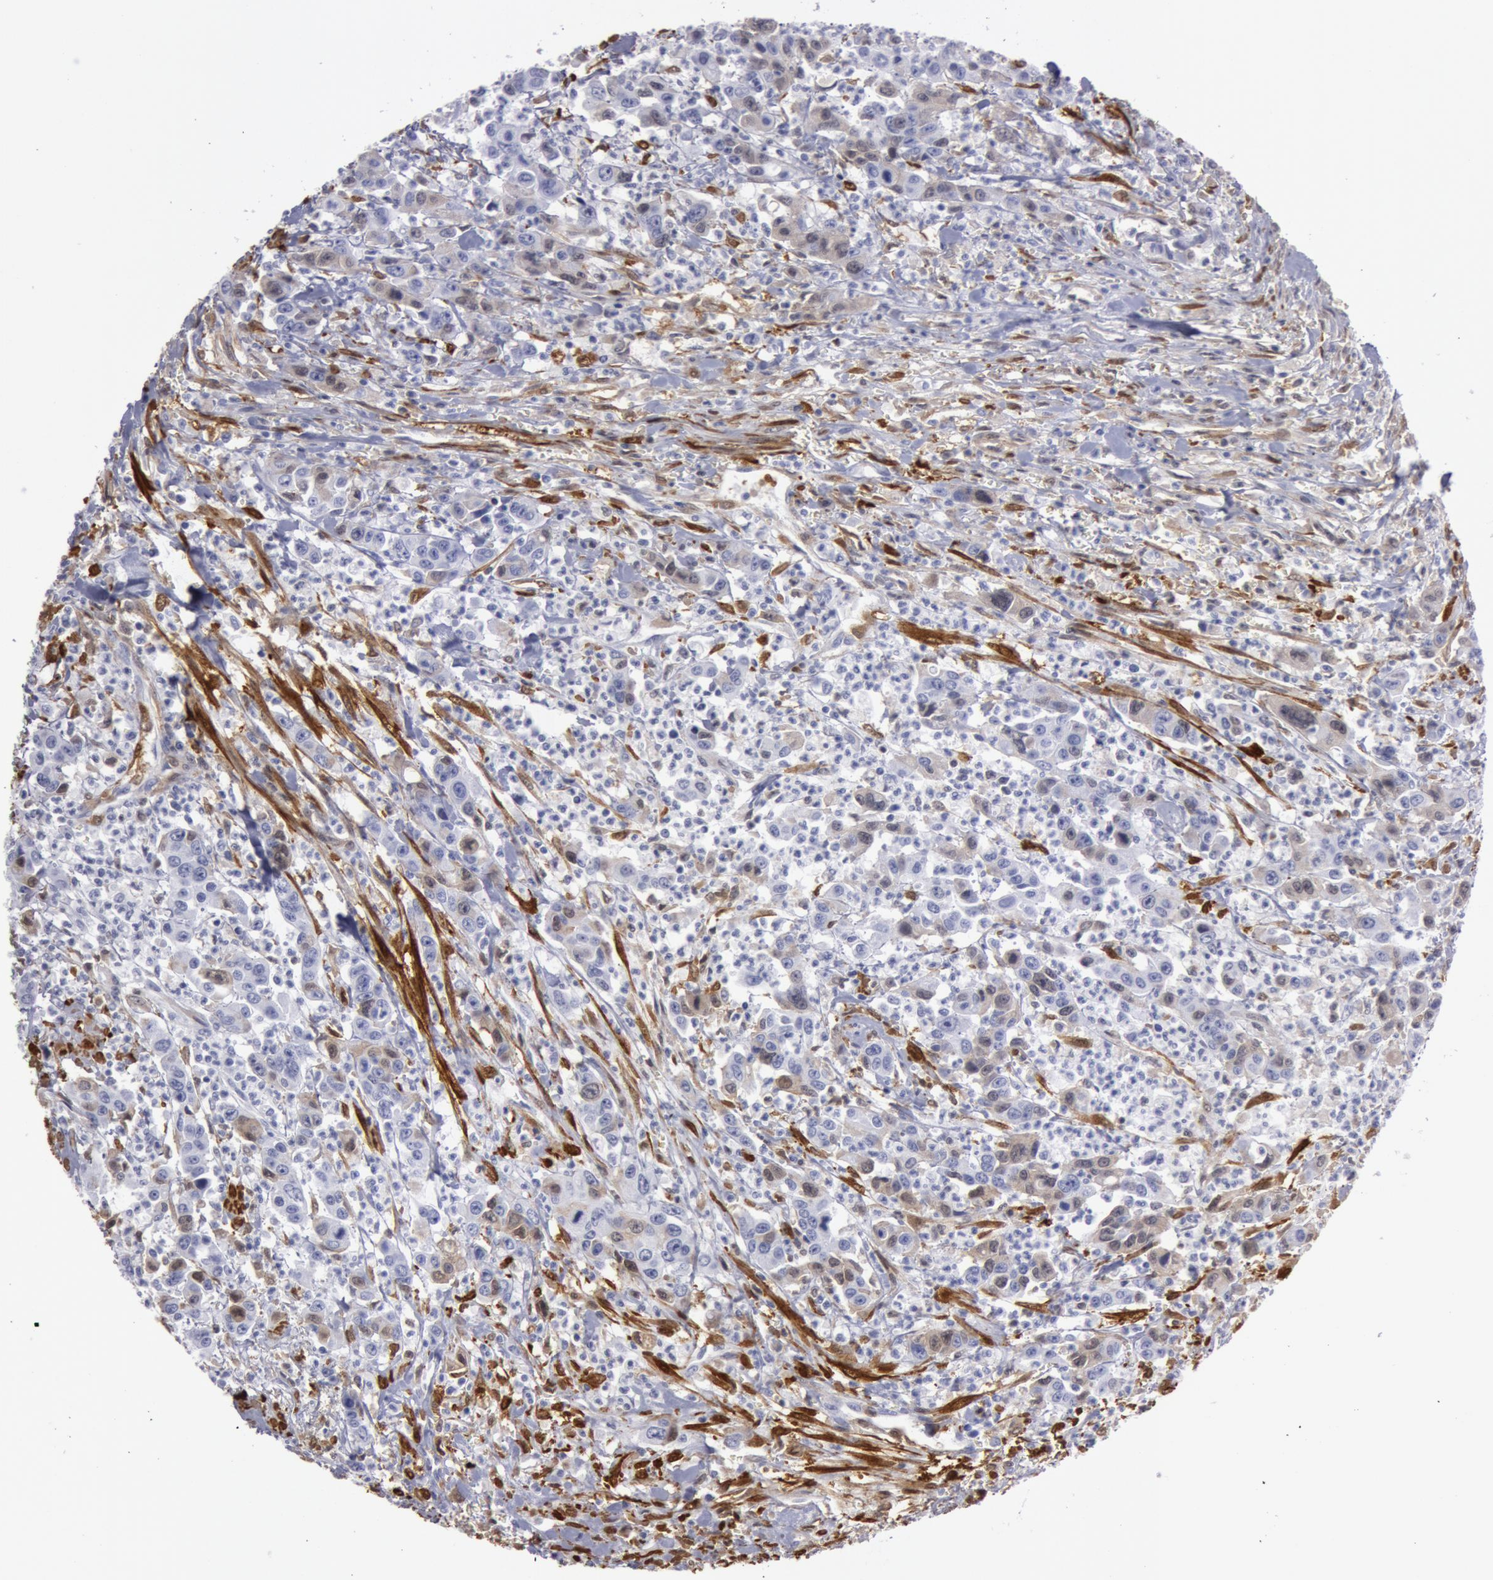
{"staining": {"intensity": "weak", "quantity": "25%-75%", "location": "cytoplasmic/membranous"}, "tissue": "urothelial cancer", "cell_type": "Tumor cells", "image_type": "cancer", "snomed": [{"axis": "morphology", "description": "Urothelial carcinoma, High grade"}, {"axis": "topography", "description": "Urinary bladder"}], "caption": "This is a histology image of immunohistochemistry staining of high-grade urothelial carcinoma, which shows weak positivity in the cytoplasmic/membranous of tumor cells.", "gene": "TAGLN", "patient": {"sex": "male", "age": 86}}